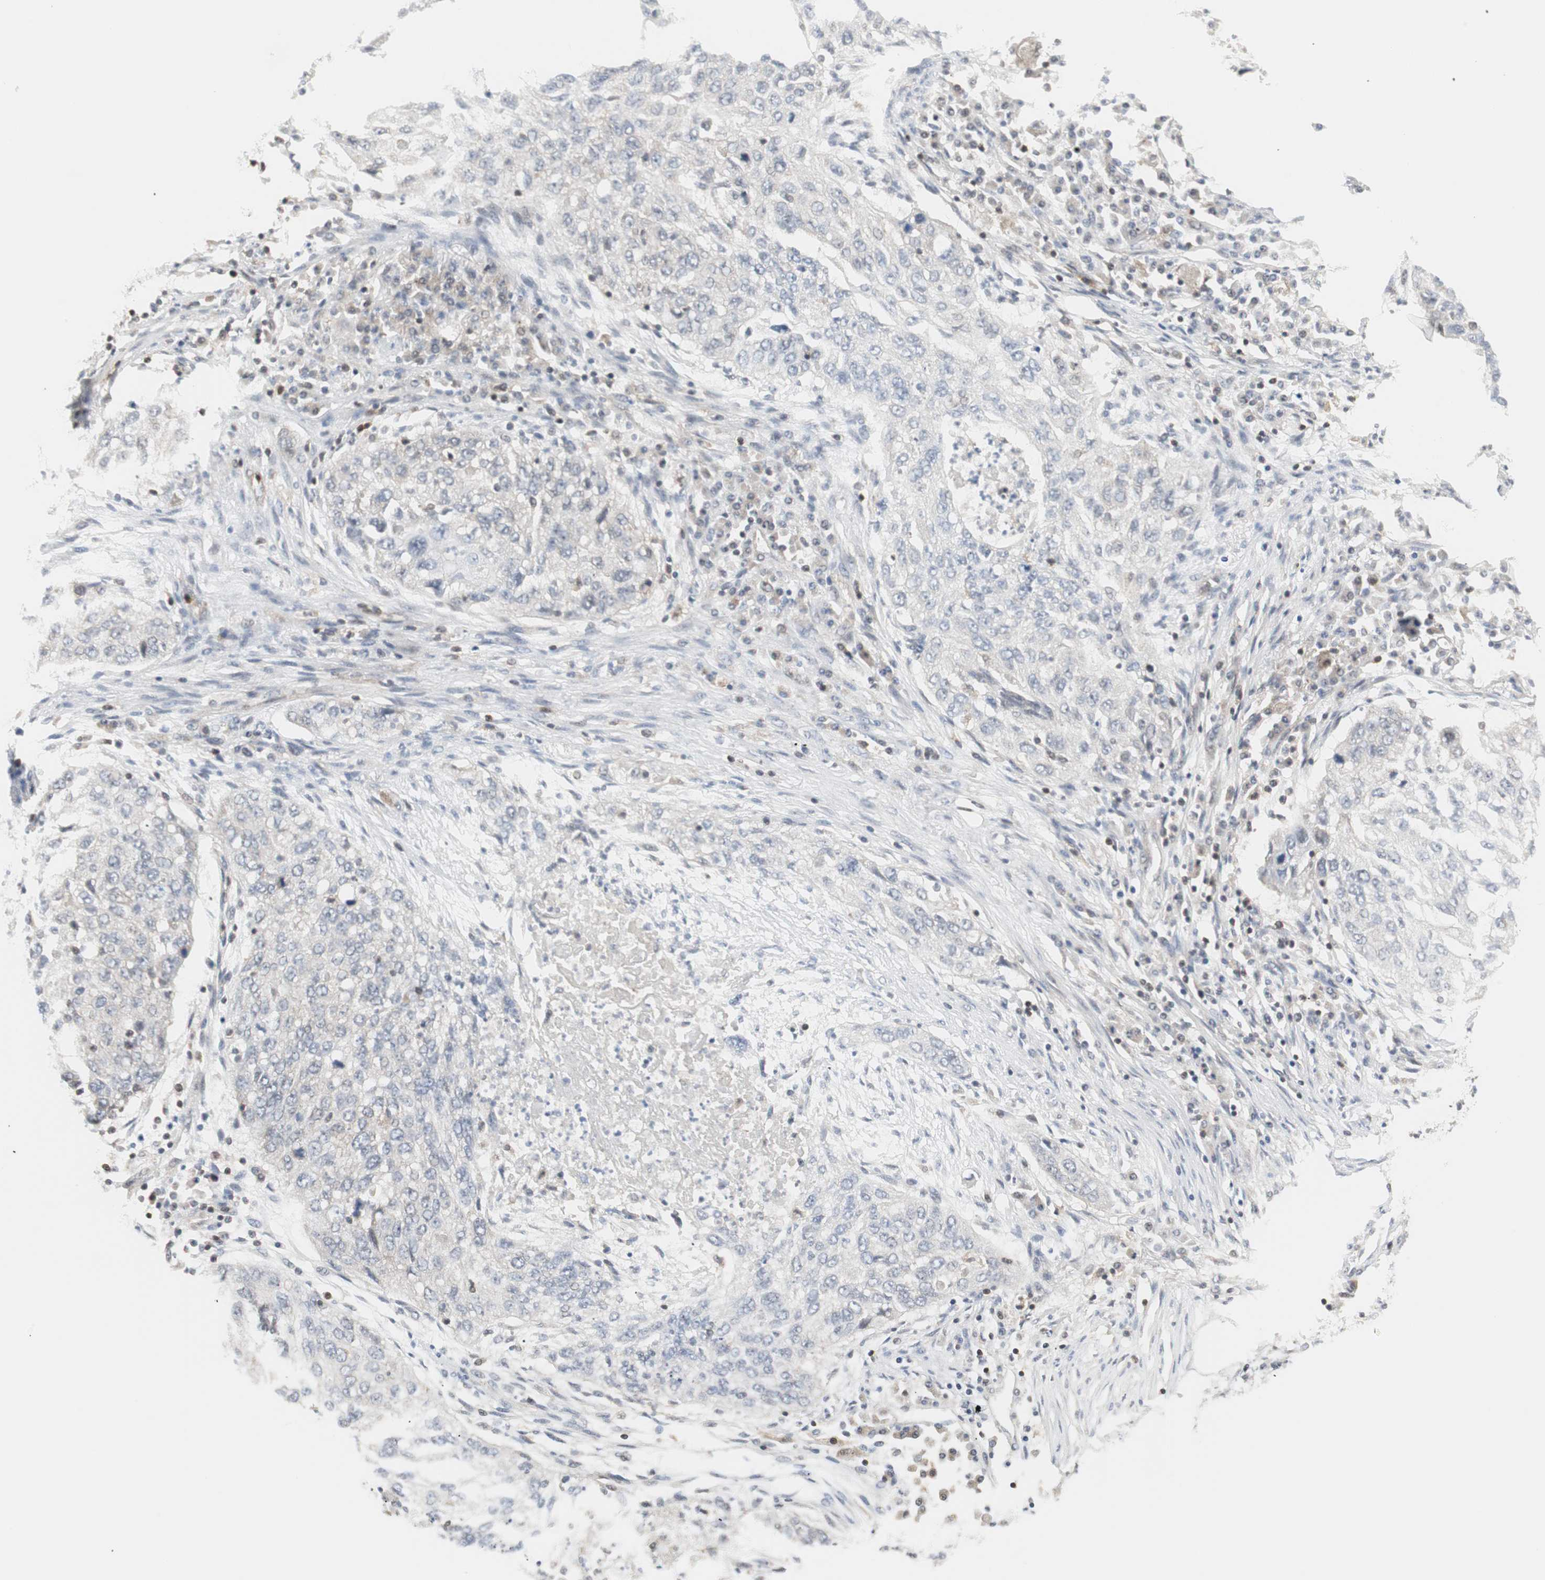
{"staining": {"intensity": "negative", "quantity": "none", "location": "none"}, "tissue": "lung cancer", "cell_type": "Tumor cells", "image_type": "cancer", "snomed": [{"axis": "morphology", "description": "Squamous cell carcinoma, NOS"}, {"axis": "topography", "description": "Lung"}], "caption": "There is no significant expression in tumor cells of lung cancer (squamous cell carcinoma).", "gene": "PPP1CA", "patient": {"sex": "female", "age": 63}}